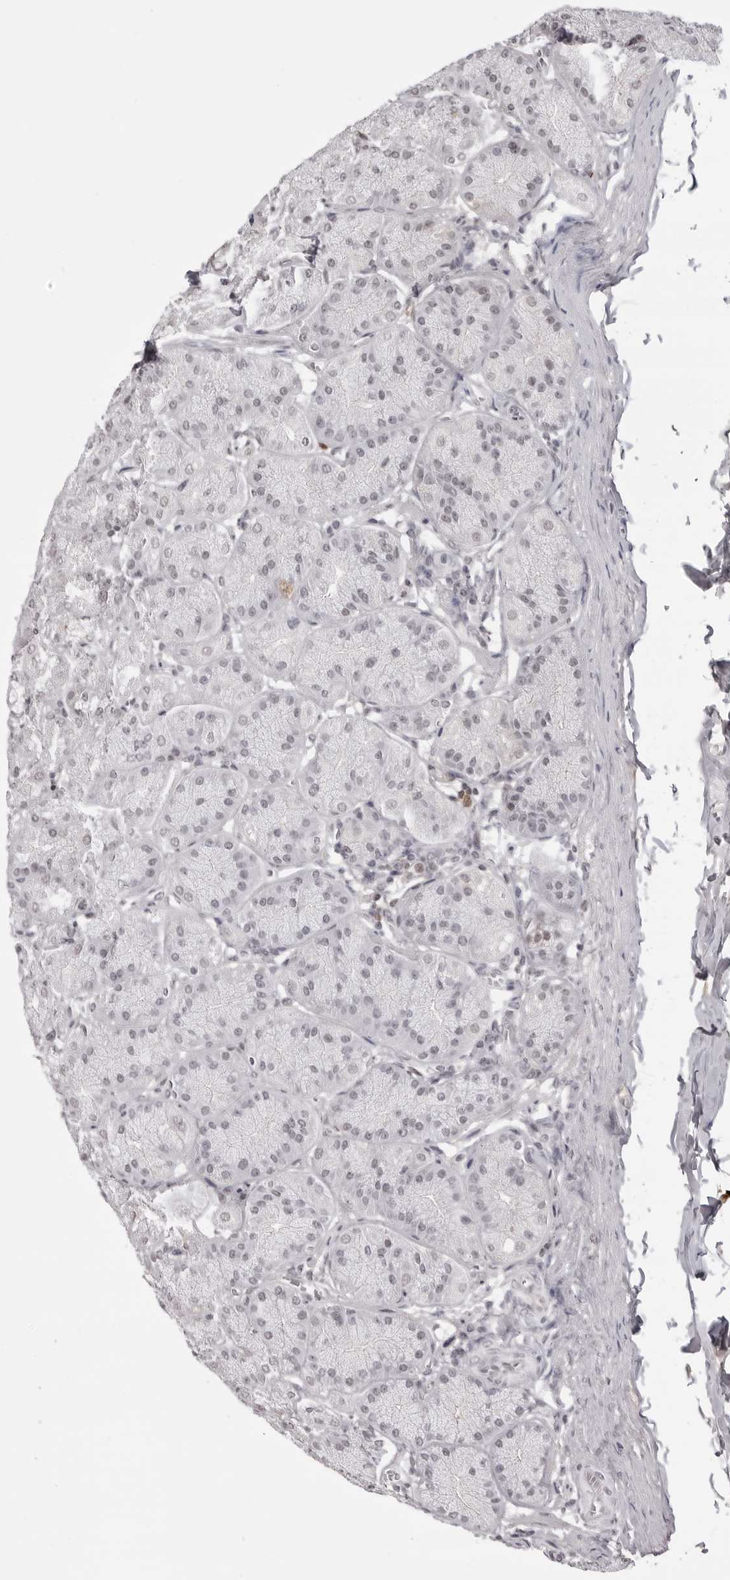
{"staining": {"intensity": "moderate", "quantity": "<25%", "location": "cytoplasmic/membranous,nuclear"}, "tissue": "stomach", "cell_type": "Glandular cells", "image_type": "normal", "snomed": [{"axis": "morphology", "description": "Normal tissue, NOS"}, {"axis": "topography", "description": "Stomach"}], "caption": "The histopathology image exhibits staining of benign stomach, revealing moderate cytoplasmic/membranous,nuclear protein positivity (brown color) within glandular cells.", "gene": "PHF3", "patient": {"sex": "male", "age": 42}}